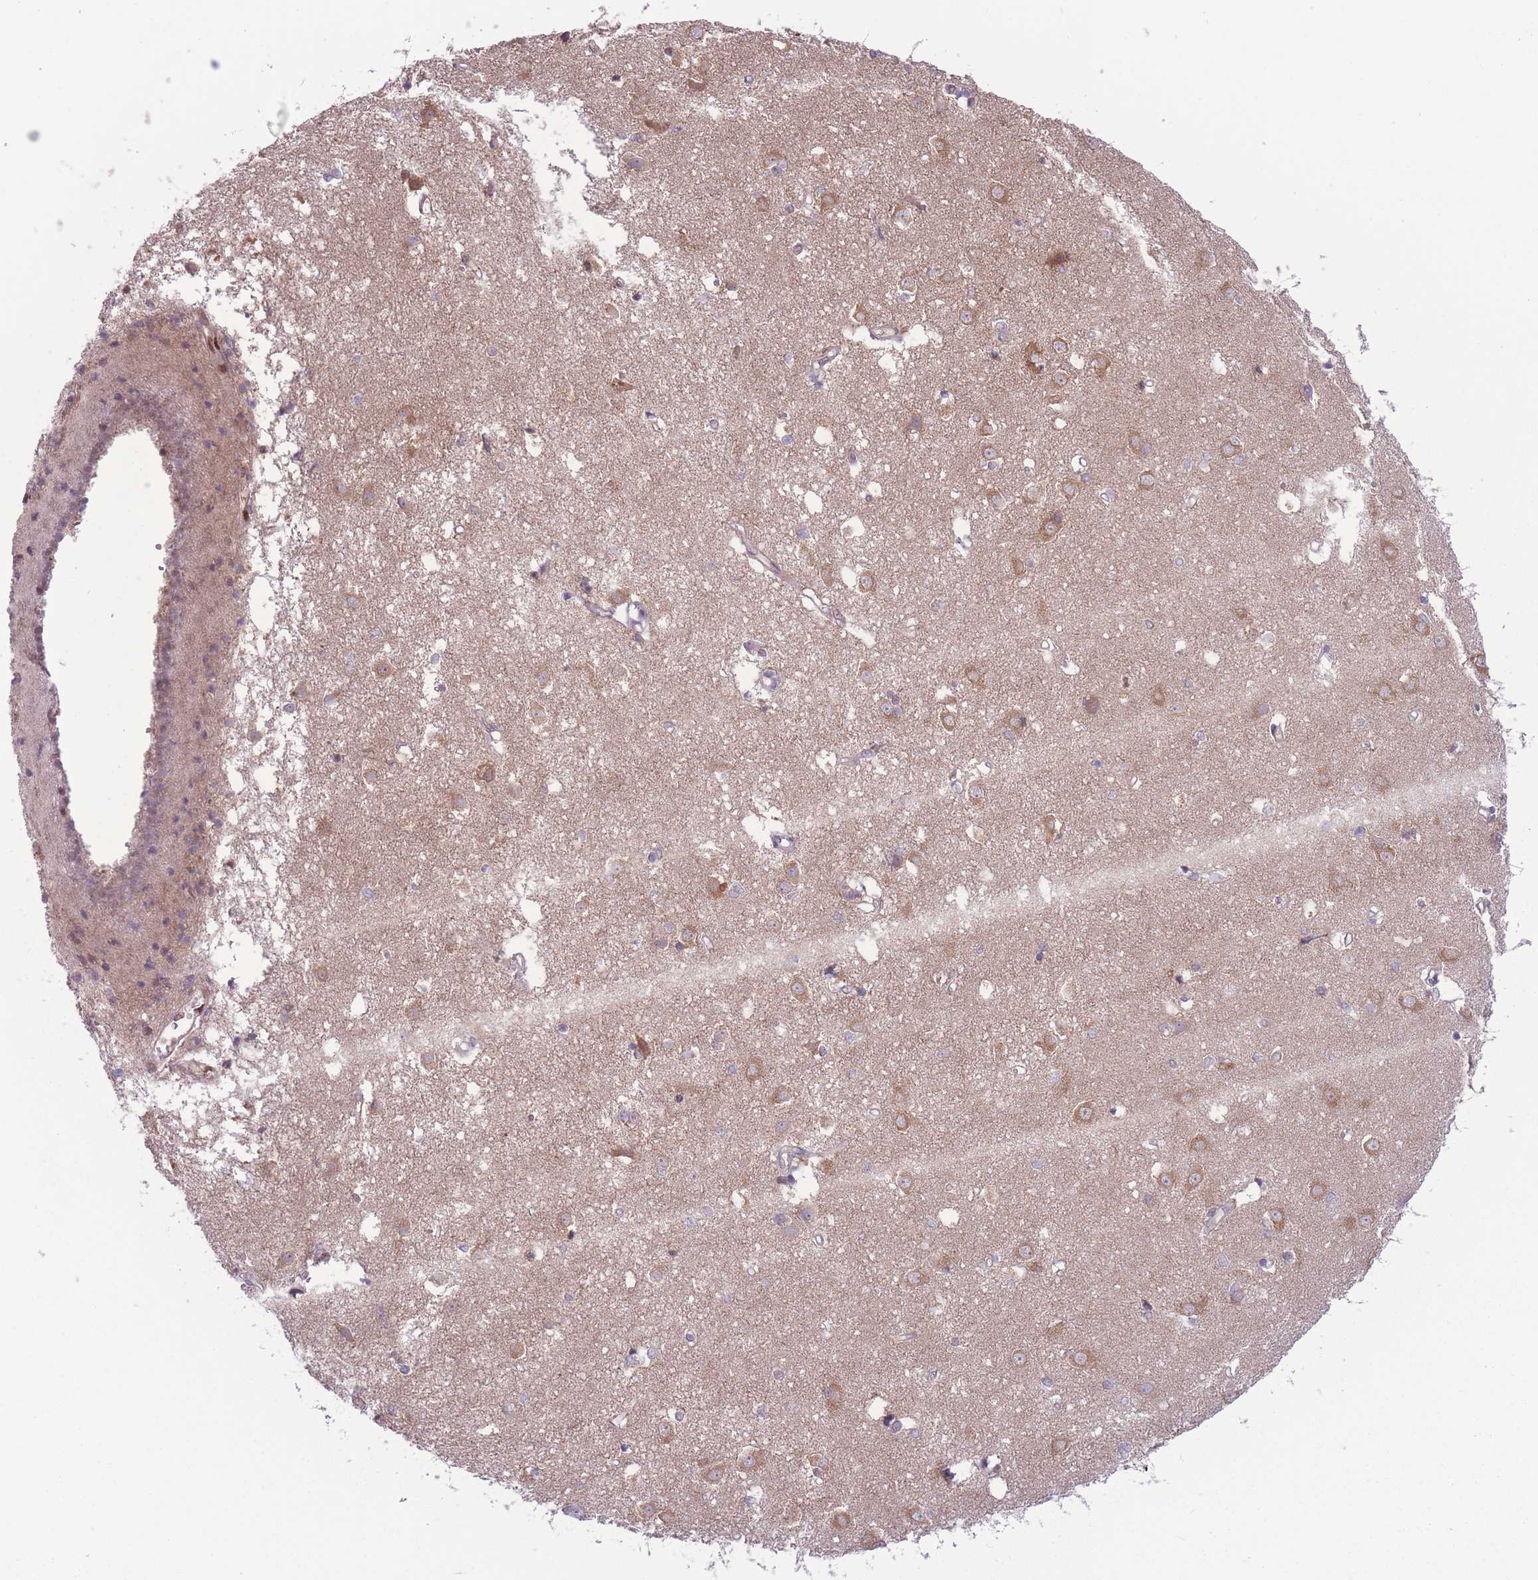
{"staining": {"intensity": "negative", "quantity": "none", "location": "none"}, "tissue": "caudate", "cell_type": "Glial cells", "image_type": "normal", "snomed": [{"axis": "morphology", "description": "Normal tissue, NOS"}, {"axis": "topography", "description": "Lateral ventricle wall"}], "caption": "There is no significant expression in glial cells of caudate. The staining is performed using DAB brown chromogen with nuclei counter-stained in using hematoxylin.", "gene": "CCT6A", "patient": {"sex": "male", "age": 37}}